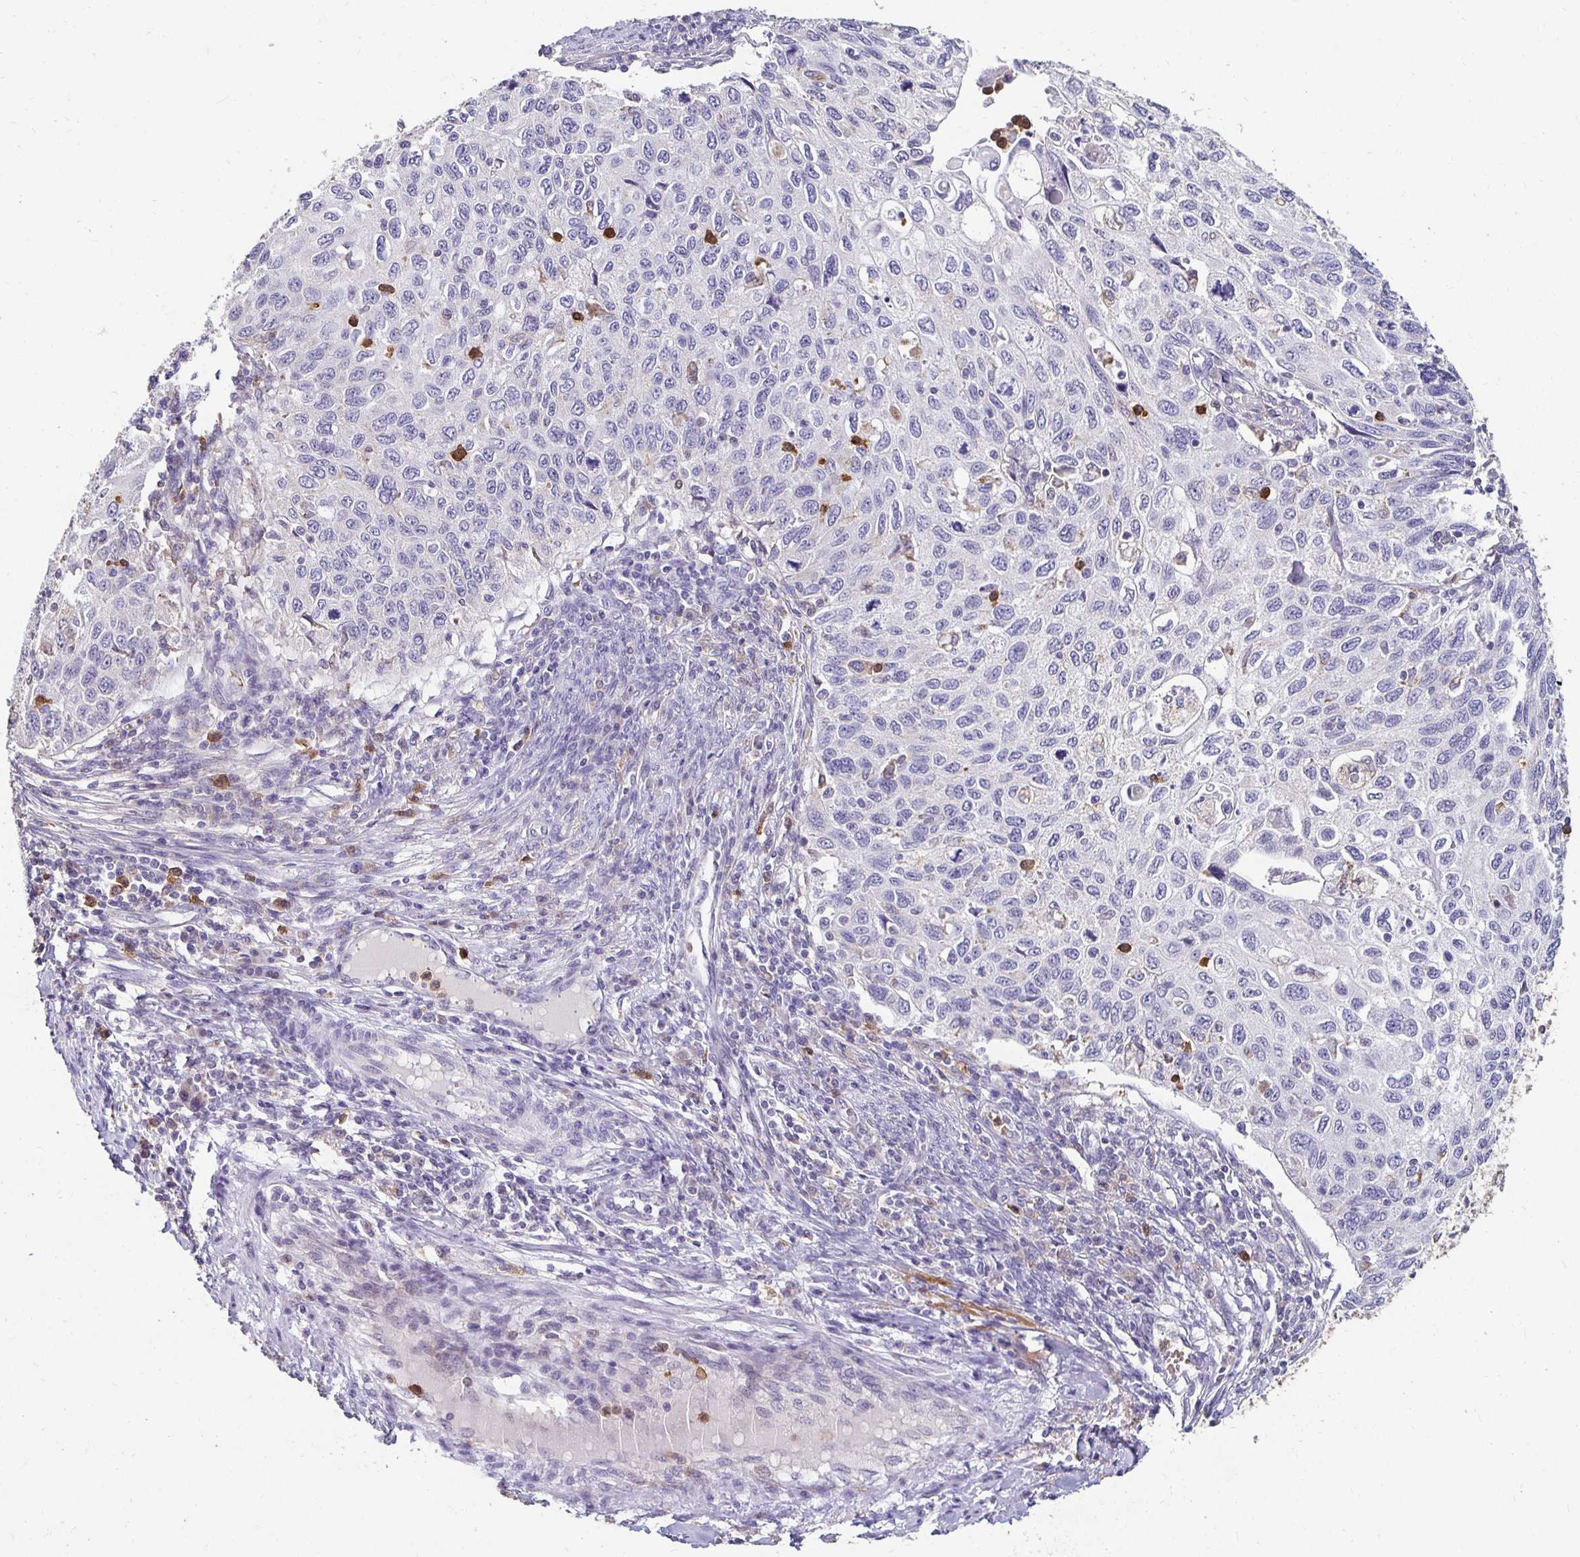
{"staining": {"intensity": "negative", "quantity": "none", "location": "none"}, "tissue": "cervical cancer", "cell_type": "Tumor cells", "image_type": "cancer", "snomed": [{"axis": "morphology", "description": "Squamous cell carcinoma, NOS"}, {"axis": "topography", "description": "Cervix"}], "caption": "This is an IHC histopathology image of human squamous cell carcinoma (cervical). There is no positivity in tumor cells.", "gene": "GK2", "patient": {"sex": "female", "age": 70}}